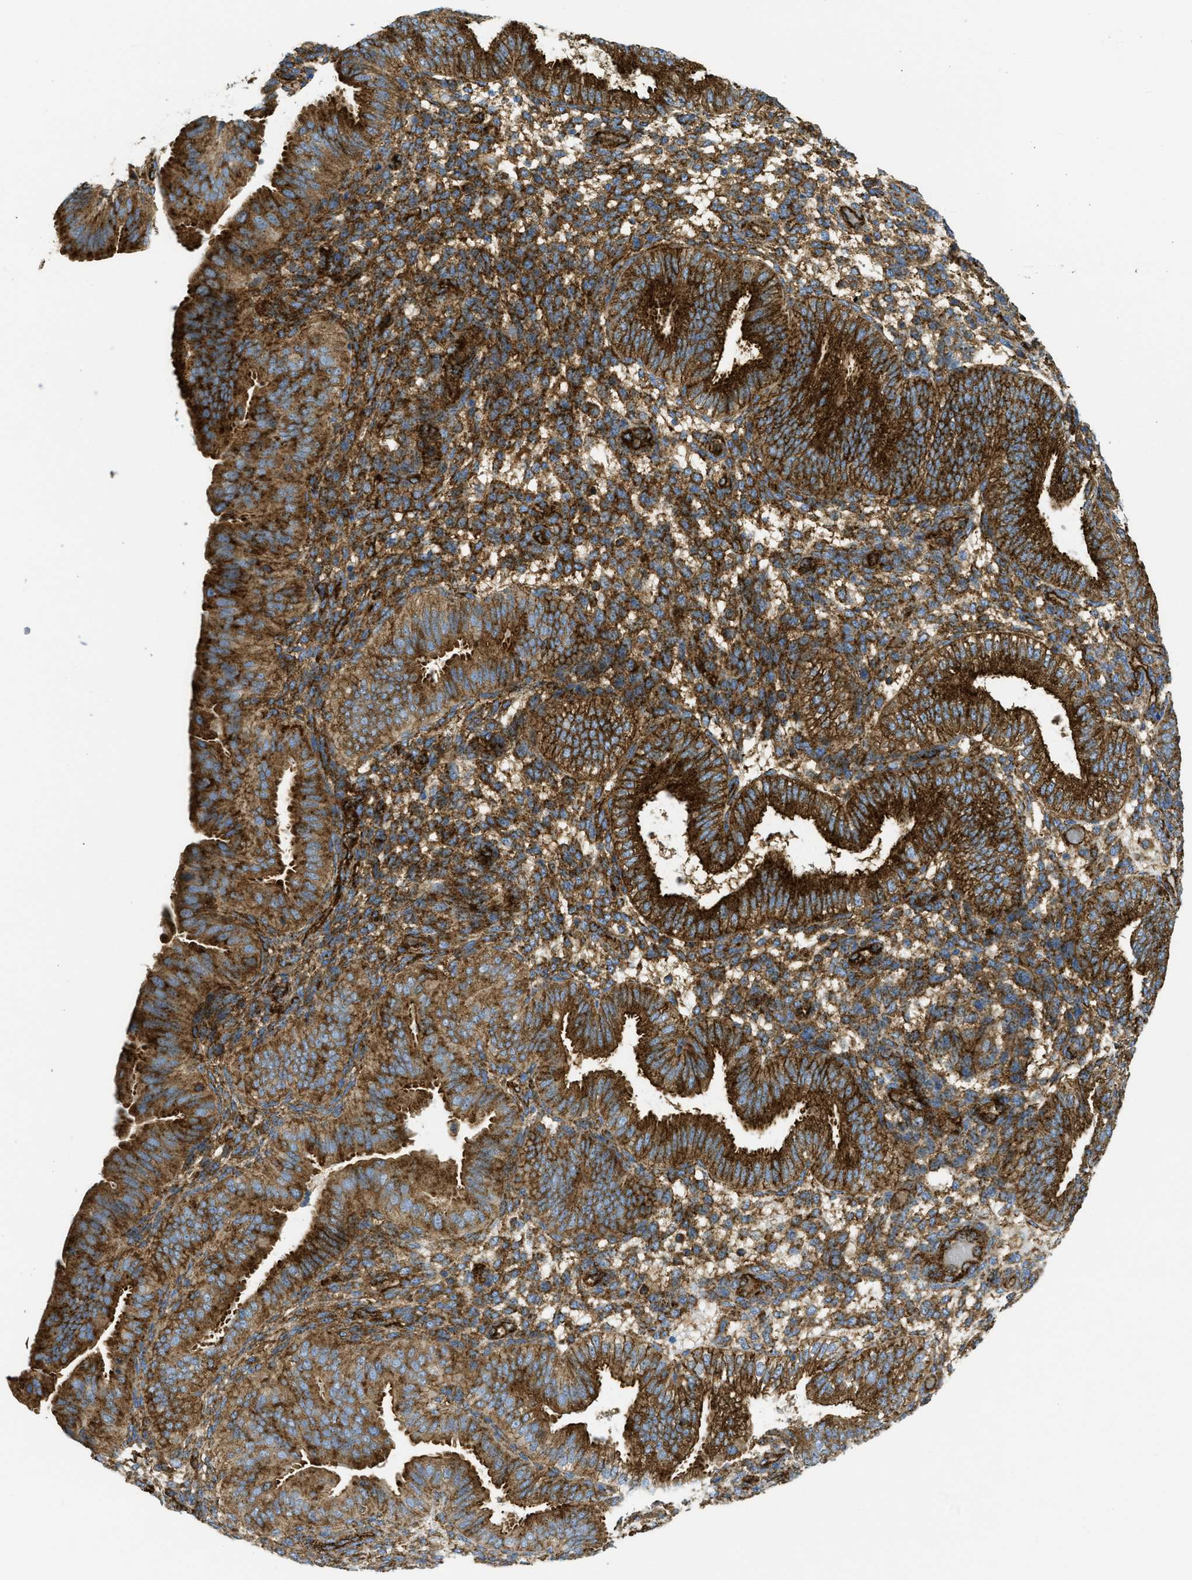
{"staining": {"intensity": "strong", "quantity": "25%-75%", "location": "cytoplasmic/membranous"}, "tissue": "endometrium", "cell_type": "Cells in endometrial stroma", "image_type": "normal", "snomed": [{"axis": "morphology", "description": "Normal tissue, NOS"}, {"axis": "topography", "description": "Endometrium"}], "caption": "High-power microscopy captured an immunohistochemistry image of normal endometrium, revealing strong cytoplasmic/membranous positivity in about 25%-75% of cells in endometrial stroma.", "gene": "HIP1", "patient": {"sex": "female", "age": 39}}